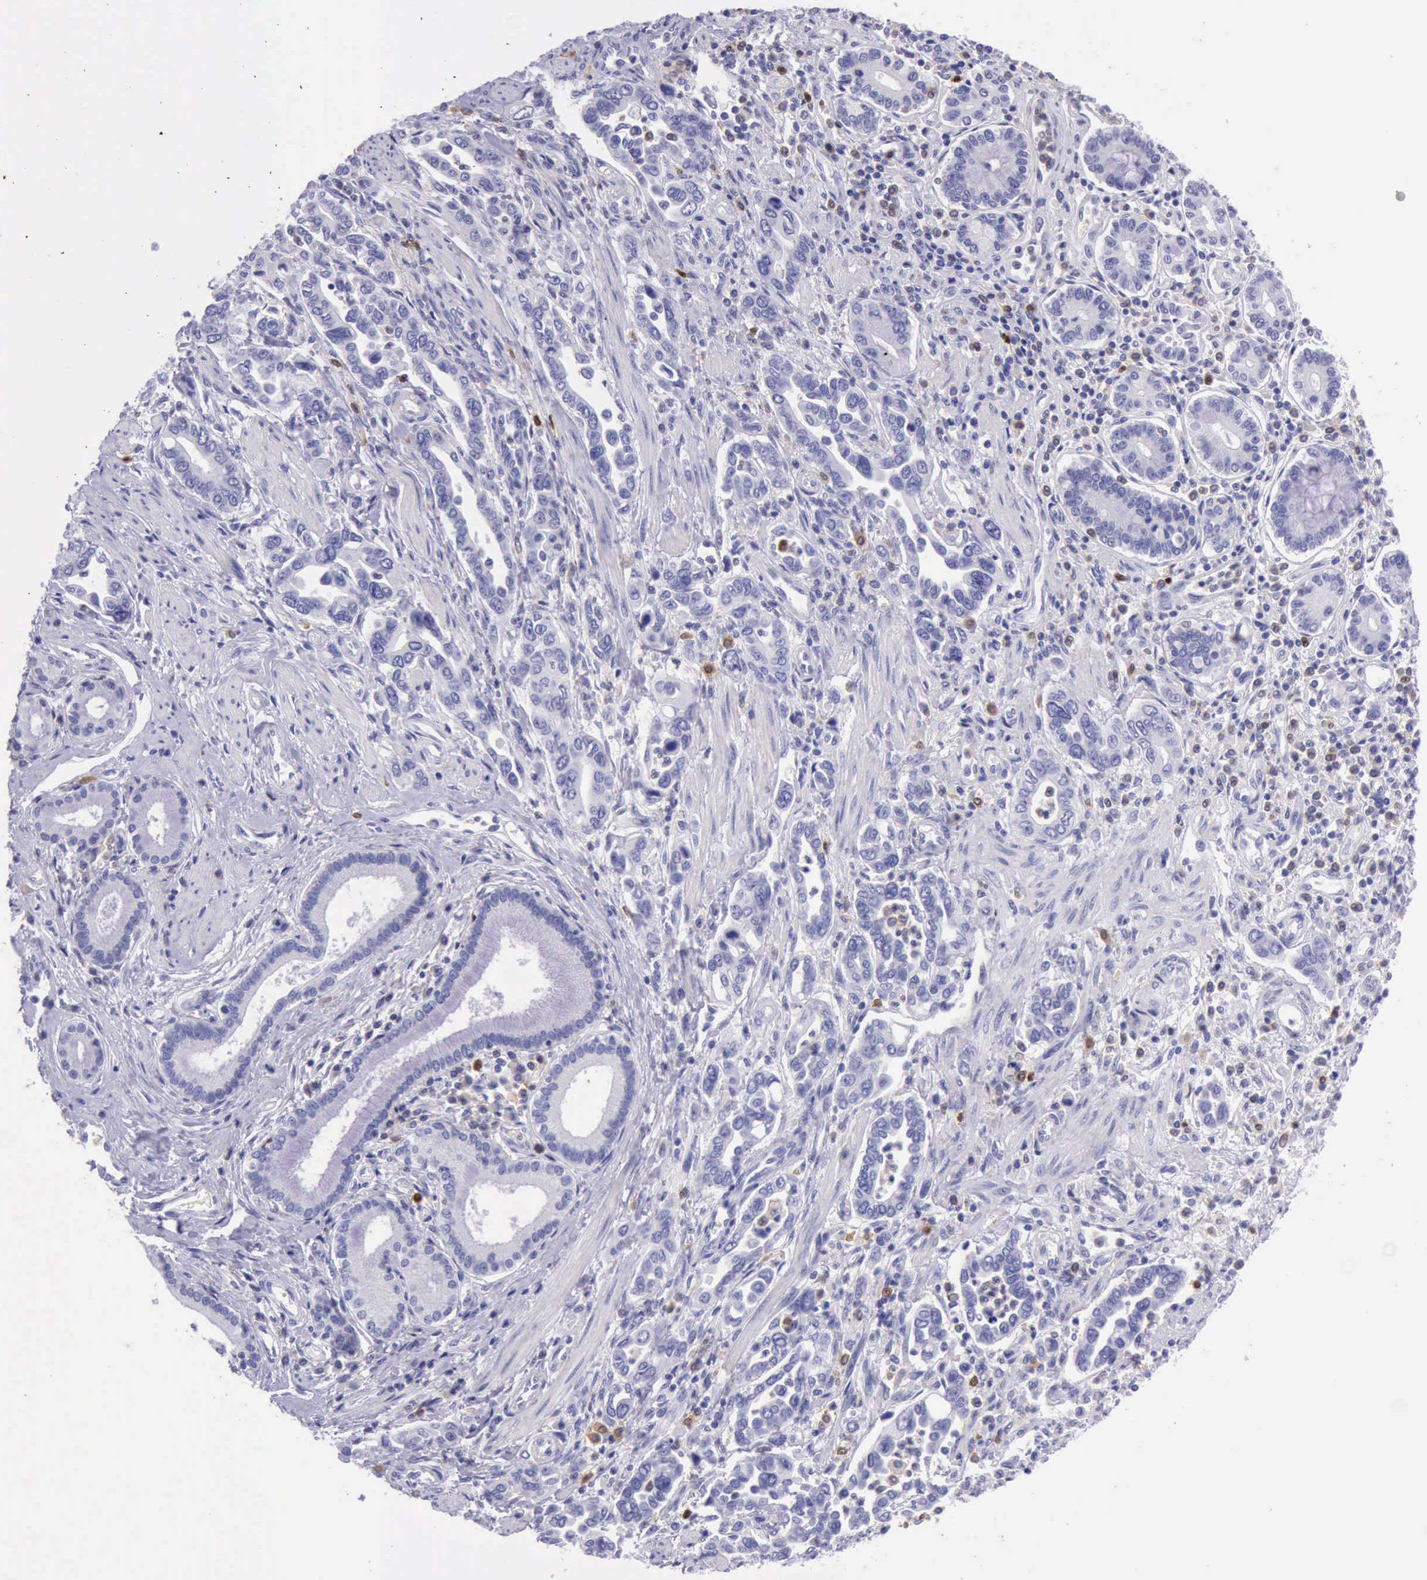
{"staining": {"intensity": "negative", "quantity": "none", "location": "none"}, "tissue": "pancreatic cancer", "cell_type": "Tumor cells", "image_type": "cancer", "snomed": [{"axis": "morphology", "description": "Adenocarcinoma, NOS"}, {"axis": "topography", "description": "Pancreas"}], "caption": "This is an immunohistochemistry (IHC) image of pancreatic cancer. There is no expression in tumor cells.", "gene": "BTK", "patient": {"sex": "female", "age": 57}}